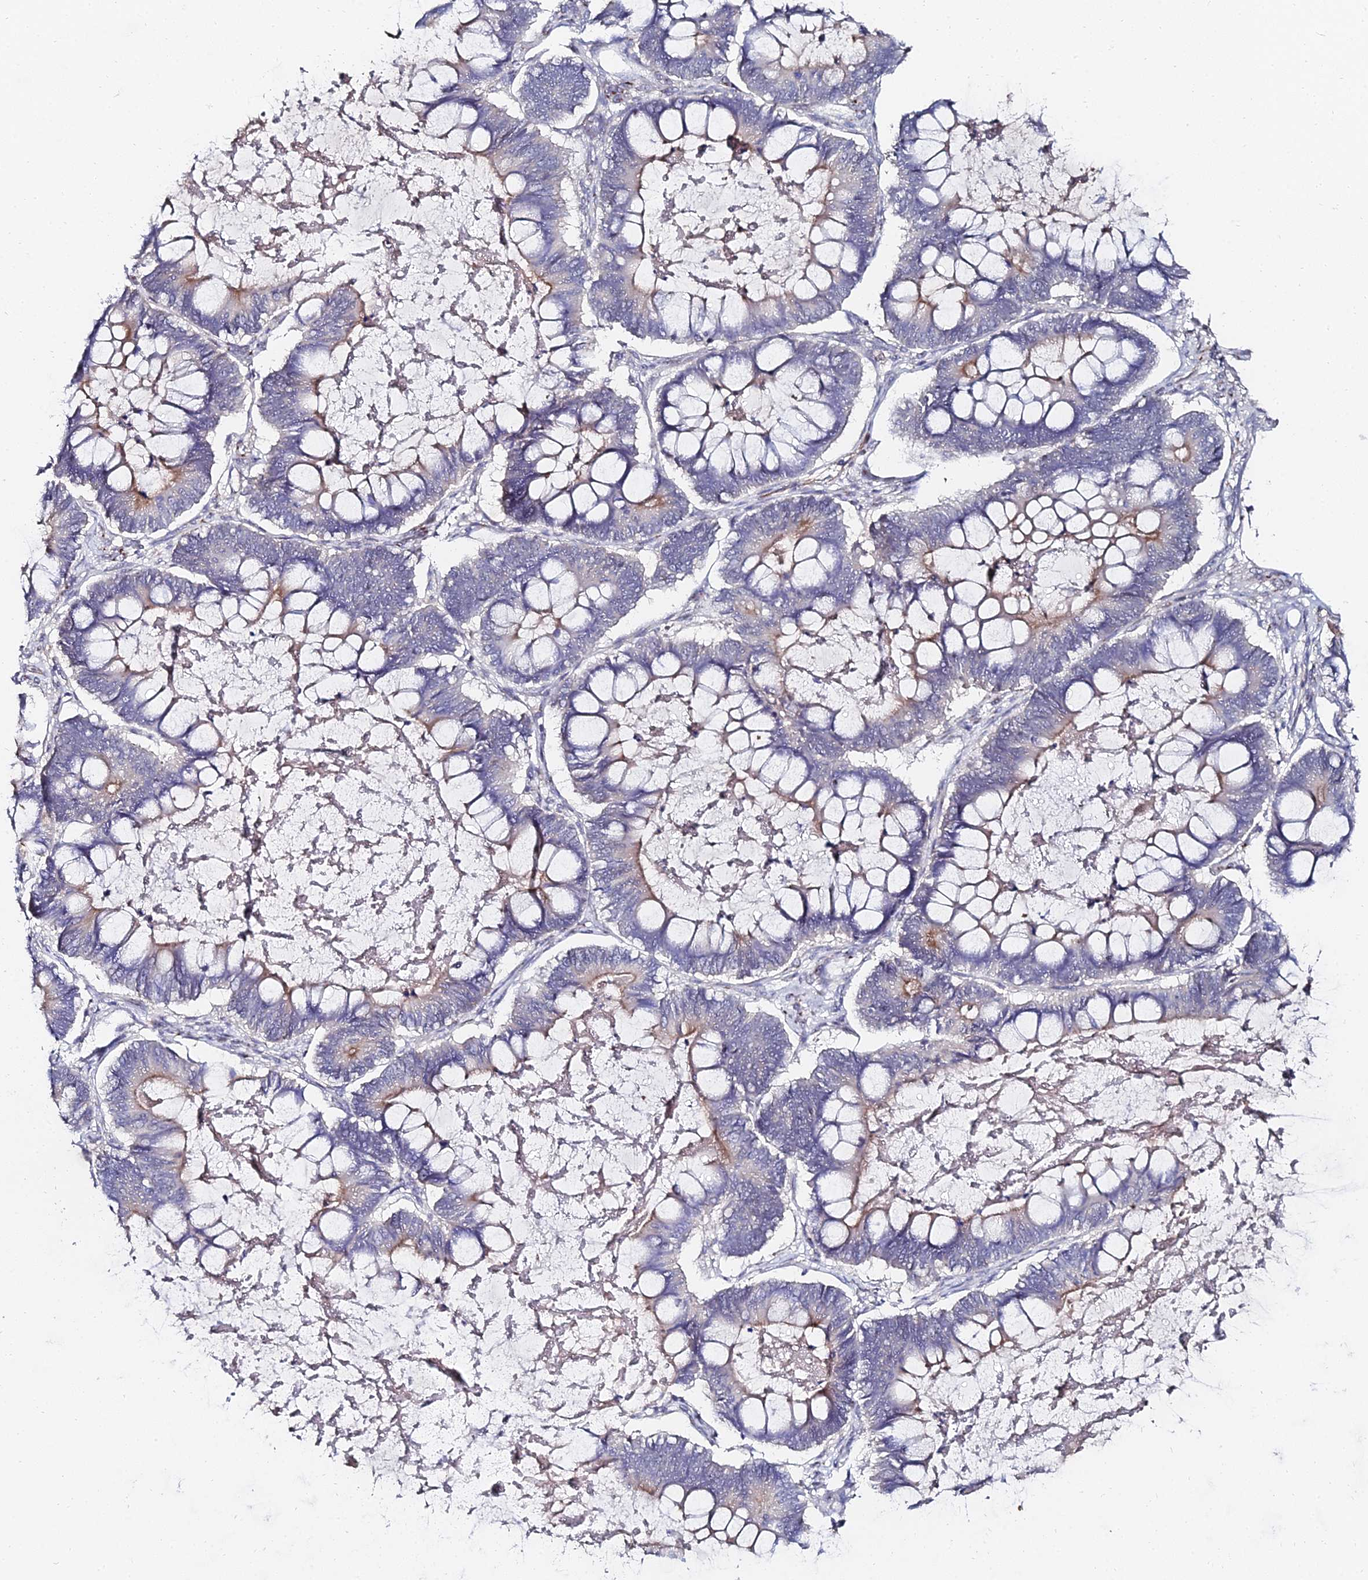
{"staining": {"intensity": "weak", "quantity": "<25%", "location": "cytoplasmic/membranous"}, "tissue": "ovarian cancer", "cell_type": "Tumor cells", "image_type": "cancer", "snomed": [{"axis": "morphology", "description": "Cystadenocarcinoma, mucinous, NOS"}, {"axis": "topography", "description": "Ovary"}], "caption": "Tumor cells are negative for brown protein staining in ovarian cancer (mucinous cystadenocarcinoma).", "gene": "BORCS8", "patient": {"sex": "female", "age": 61}}